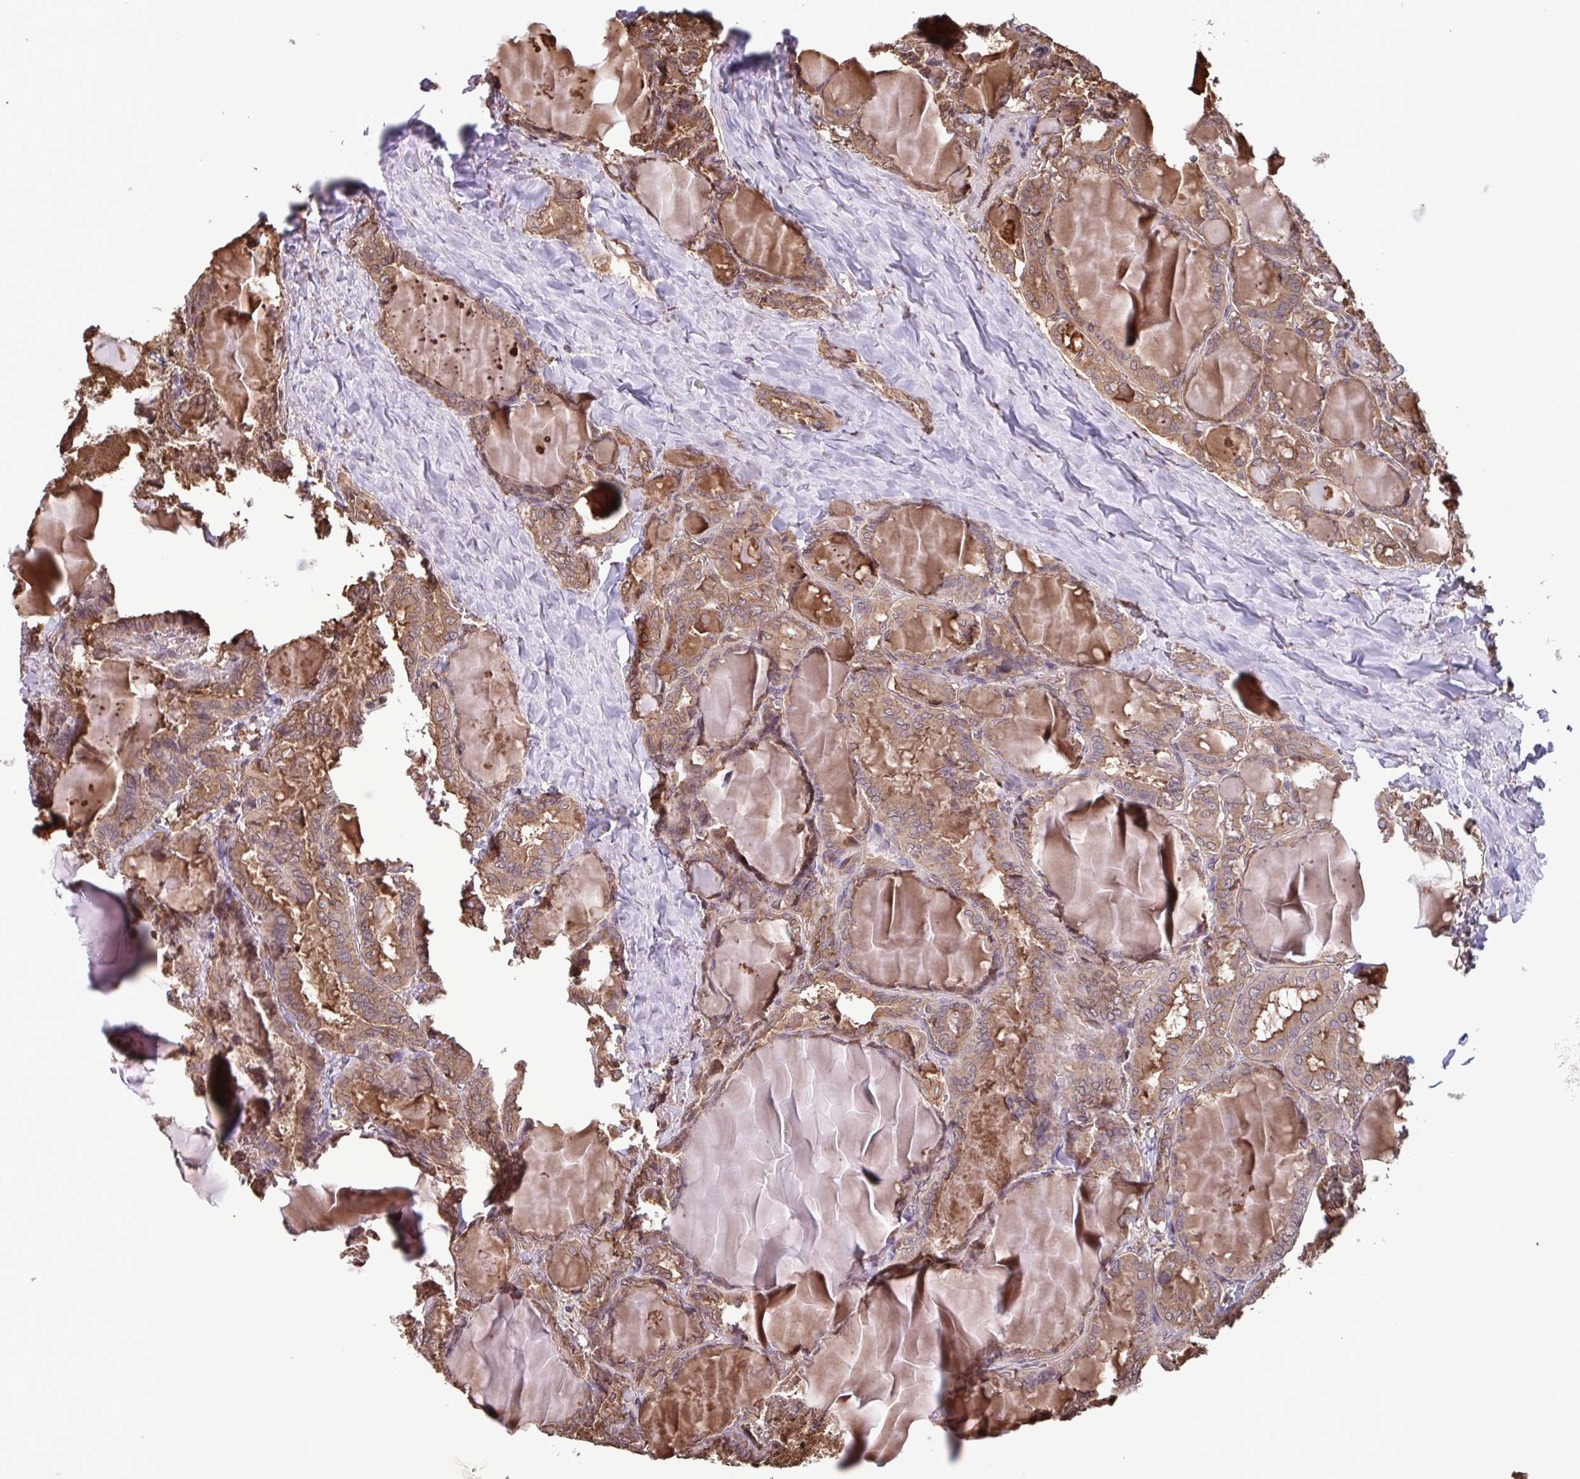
{"staining": {"intensity": "moderate", "quantity": ">75%", "location": "cytoplasmic/membranous"}, "tissue": "thyroid cancer", "cell_type": "Tumor cells", "image_type": "cancer", "snomed": [{"axis": "morphology", "description": "Papillary adenocarcinoma, NOS"}, {"axis": "topography", "description": "Thyroid gland"}], "caption": "A brown stain shows moderate cytoplasmic/membranous staining of a protein in thyroid cancer tumor cells.", "gene": "SEC63", "patient": {"sex": "female", "age": 46}}